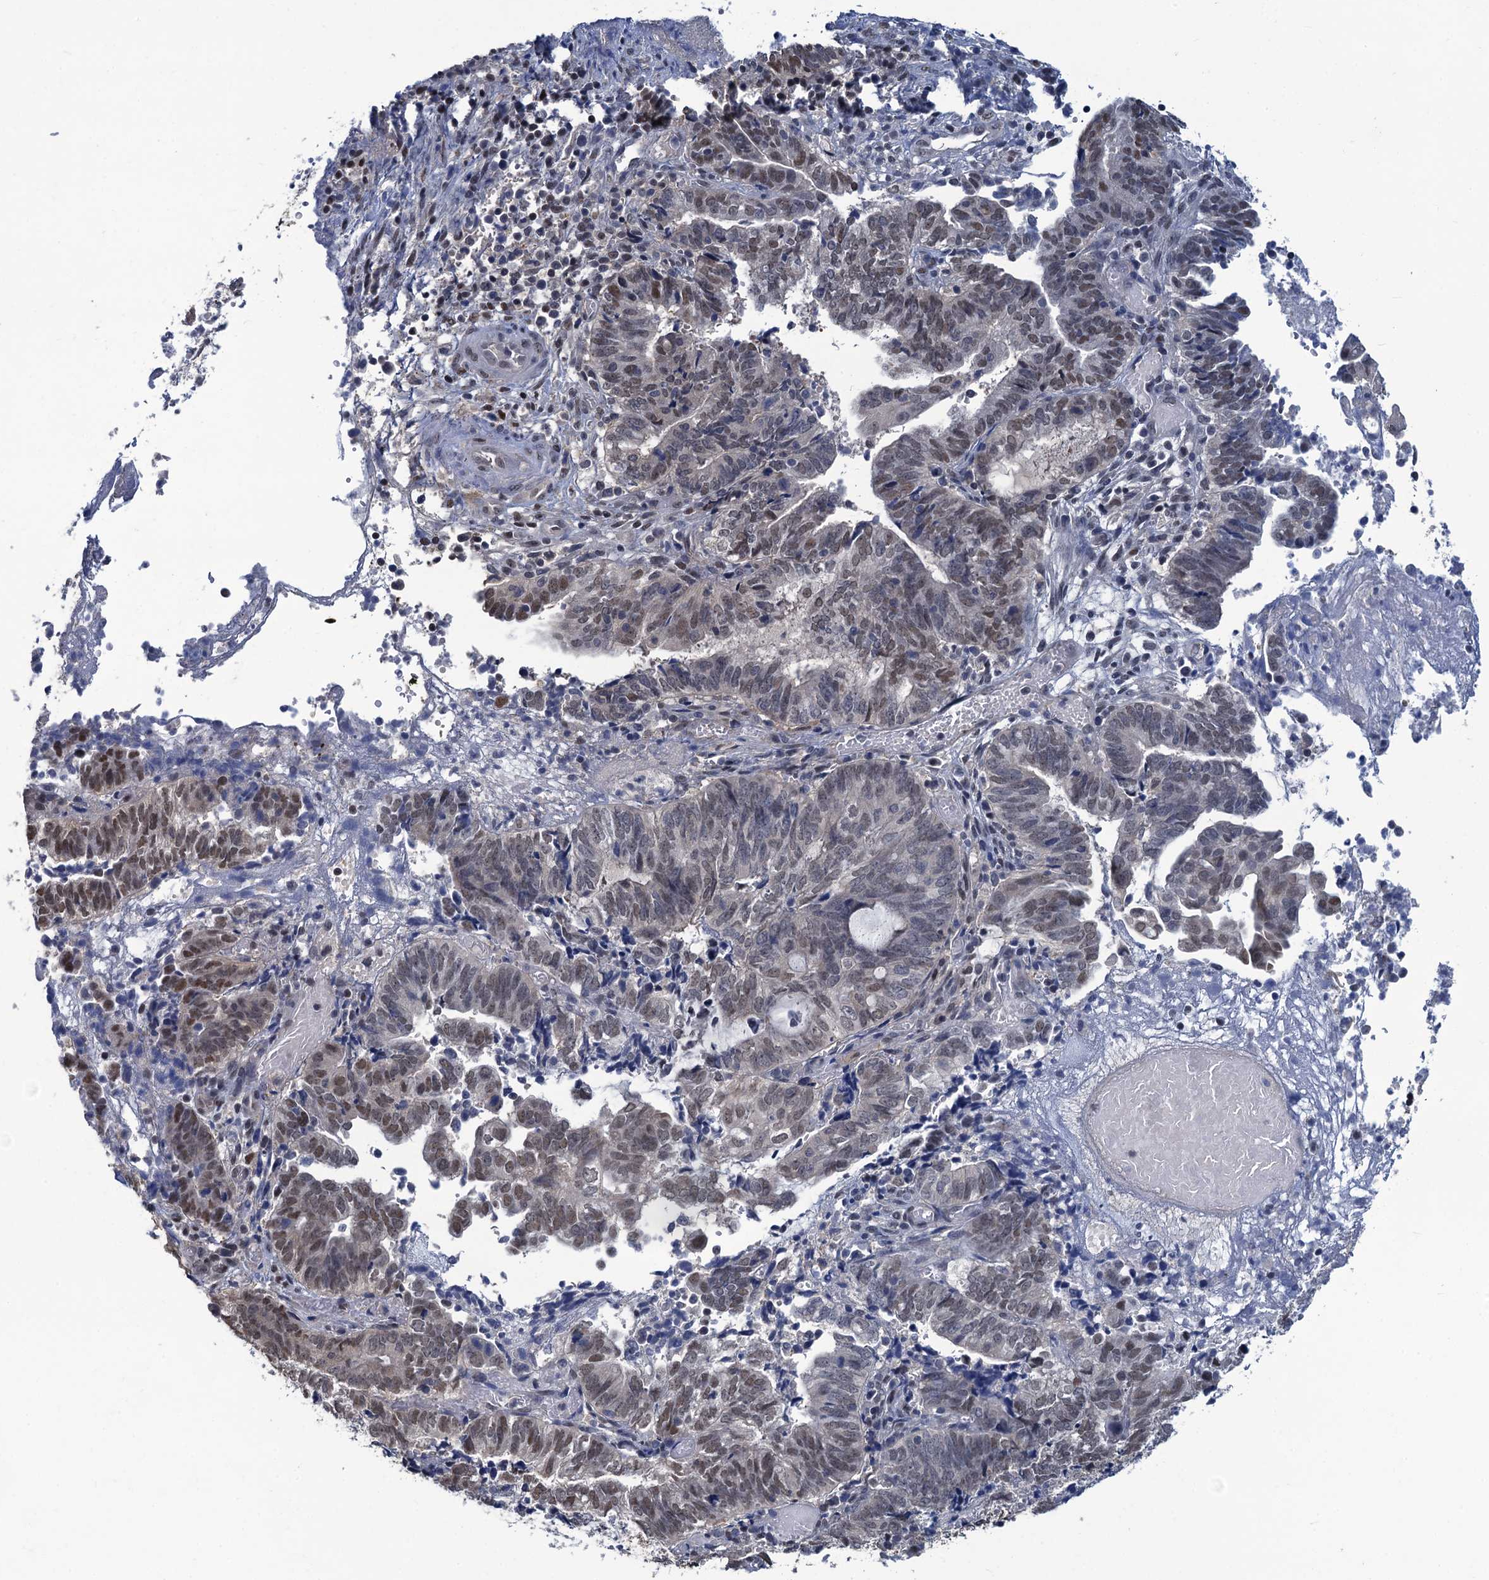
{"staining": {"intensity": "moderate", "quantity": "<25%", "location": "nuclear"}, "tissue": "endometrial cancer", "cell_type": "Tumor cells", "image_type": "cancer", "snomed": [{"axis": "morphology", "description": "Adenocarcinoma, NOS"}, {"axis": "topography", "description": "Uterus"}, {"axis": "topography", "description": "Endometrium"}], "caption": "Immunohistochemical staining of human endometrial adenocarcinoma displays low levels of moderate nuclear protein positivity in about <25% of tumor cells.", "gene": "RTKN2", "patient": {"sex": "female", "age": 70}}